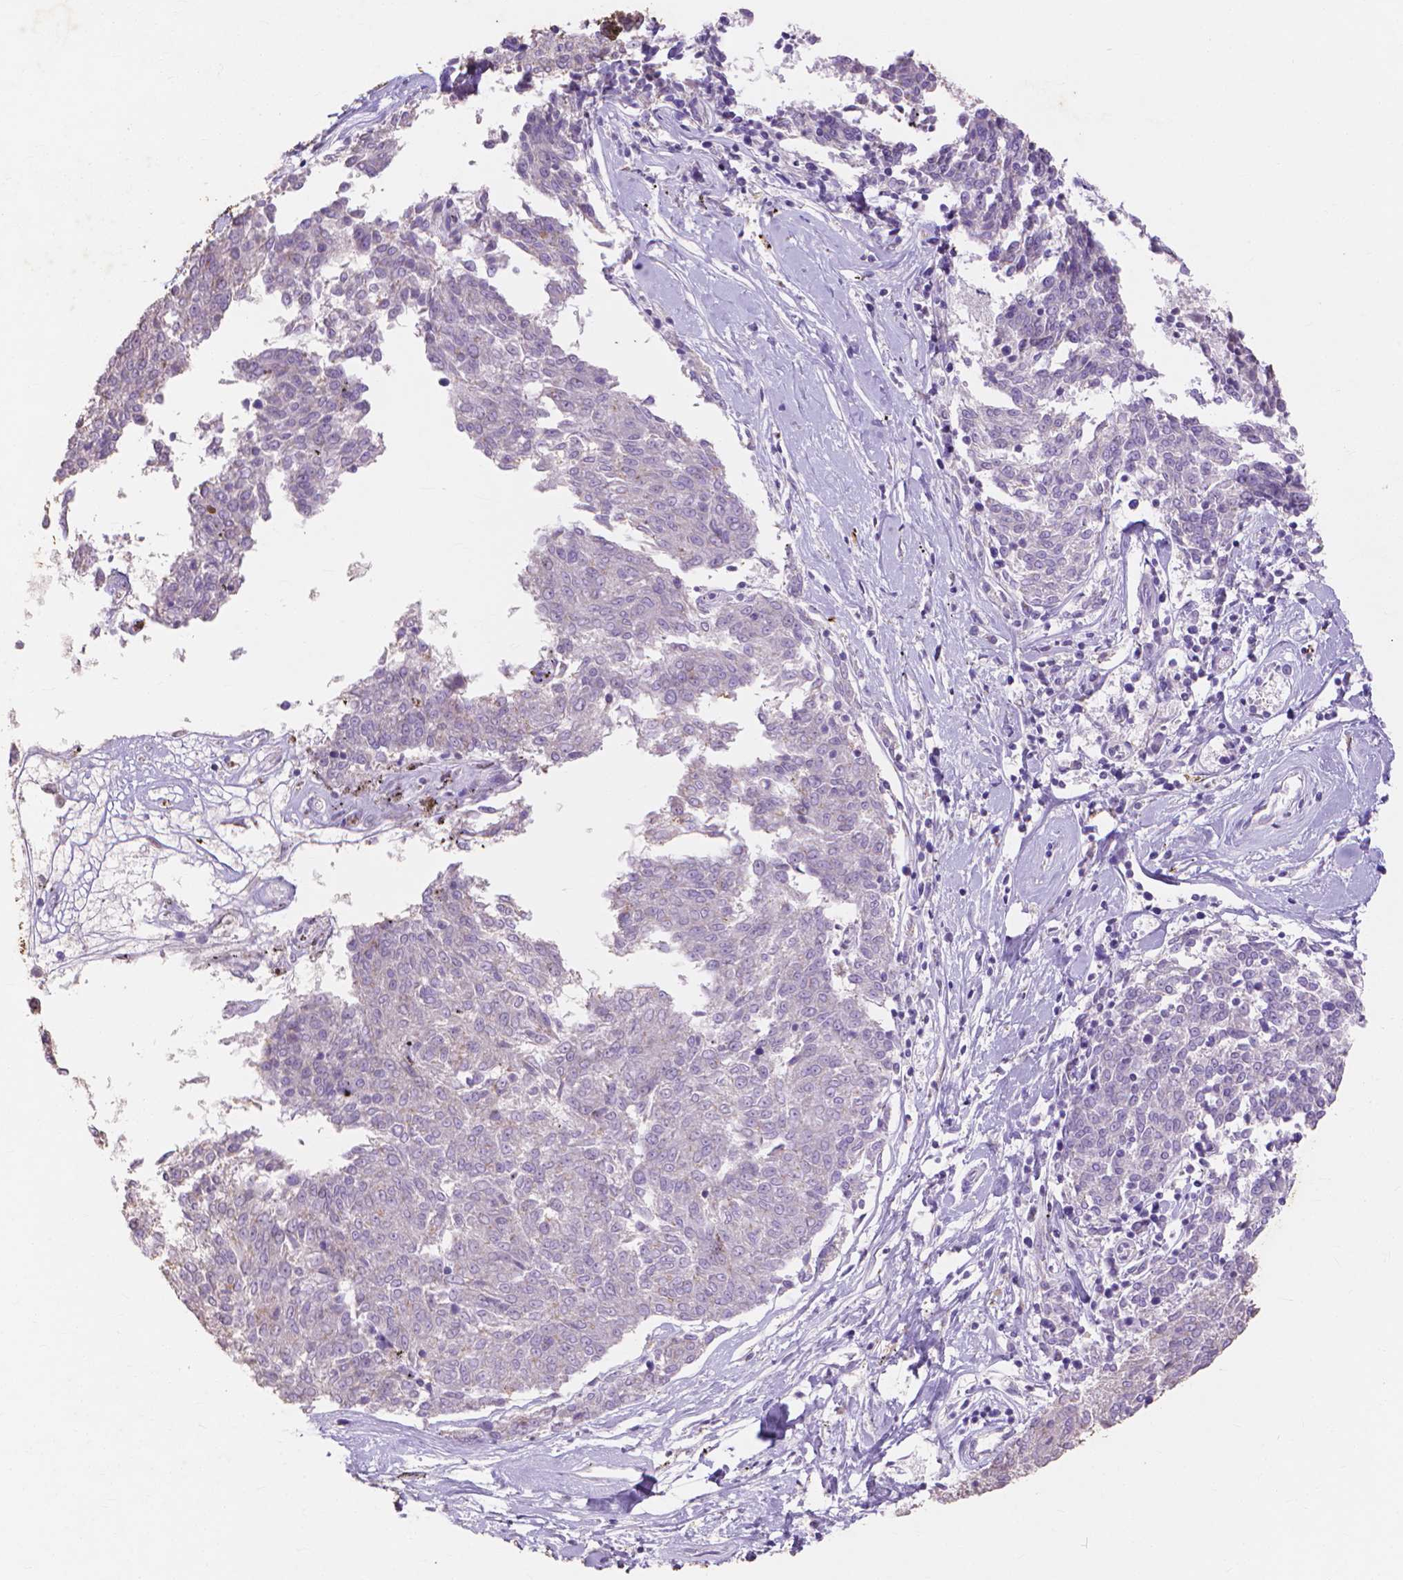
{"staining": {"intensity": "negative", "quantity": "none", "location": "none"}, "tissue": "melanoma", "cell_type": "Tumor cells", "image_type": "cancer", "snomed": [{"axis": "morphology", "description": "Malignant melanoma, NOS"}, {"axis": "topography", "description": "Skin"}], "caption": "High magnification brightfield microscopy of melanoma stained with DAB (3,3'-diaminobenzidine) (brown) and counterstained with hematoxylin (blue): tumor cells show no significant expression.", "gene": "MMP11", "patient": {"sex": "female", "age": 72}}